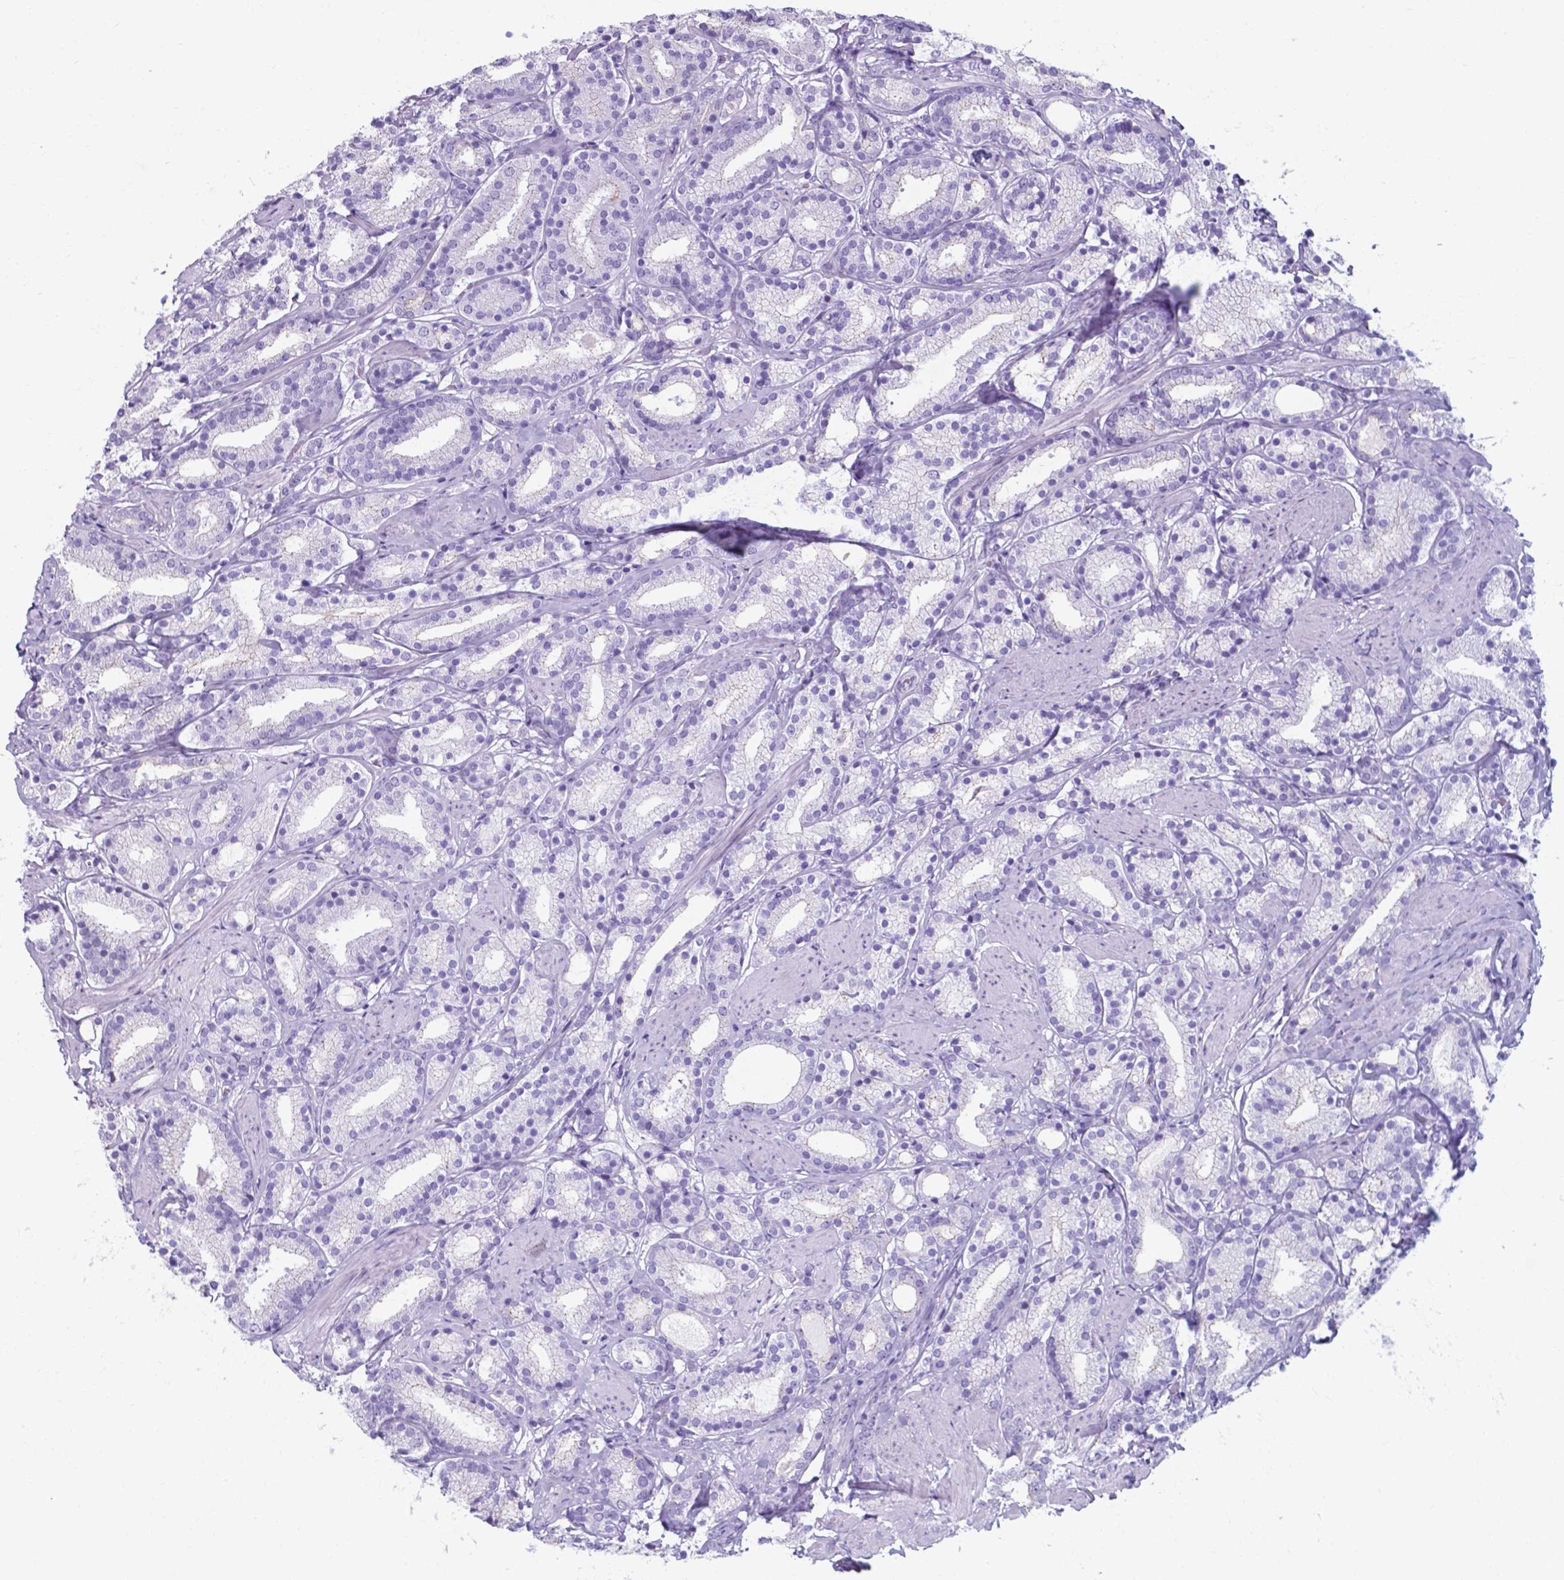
{"staining": {"intensity": "negative", "quantity": "none", "location": "none"}, "tissue": "prostate cancer", "cell_type": "Tumor cells", "image_type": "cancer", "snomed": [{"axis": "morphology", "description": "Adenocarcinoma, High grade"}, {"axis": "topography", "description": "Prostate"}], "caption": "This image is of prostate adenocarcinoma (high-grade) stained with immunohistochemistry to label a protein in brown with the nuclei are counter-stained blue. There is no positivity in tumor cells.", "gene": "AP5B1", "patient": {"sex": "male", "age": 63}}